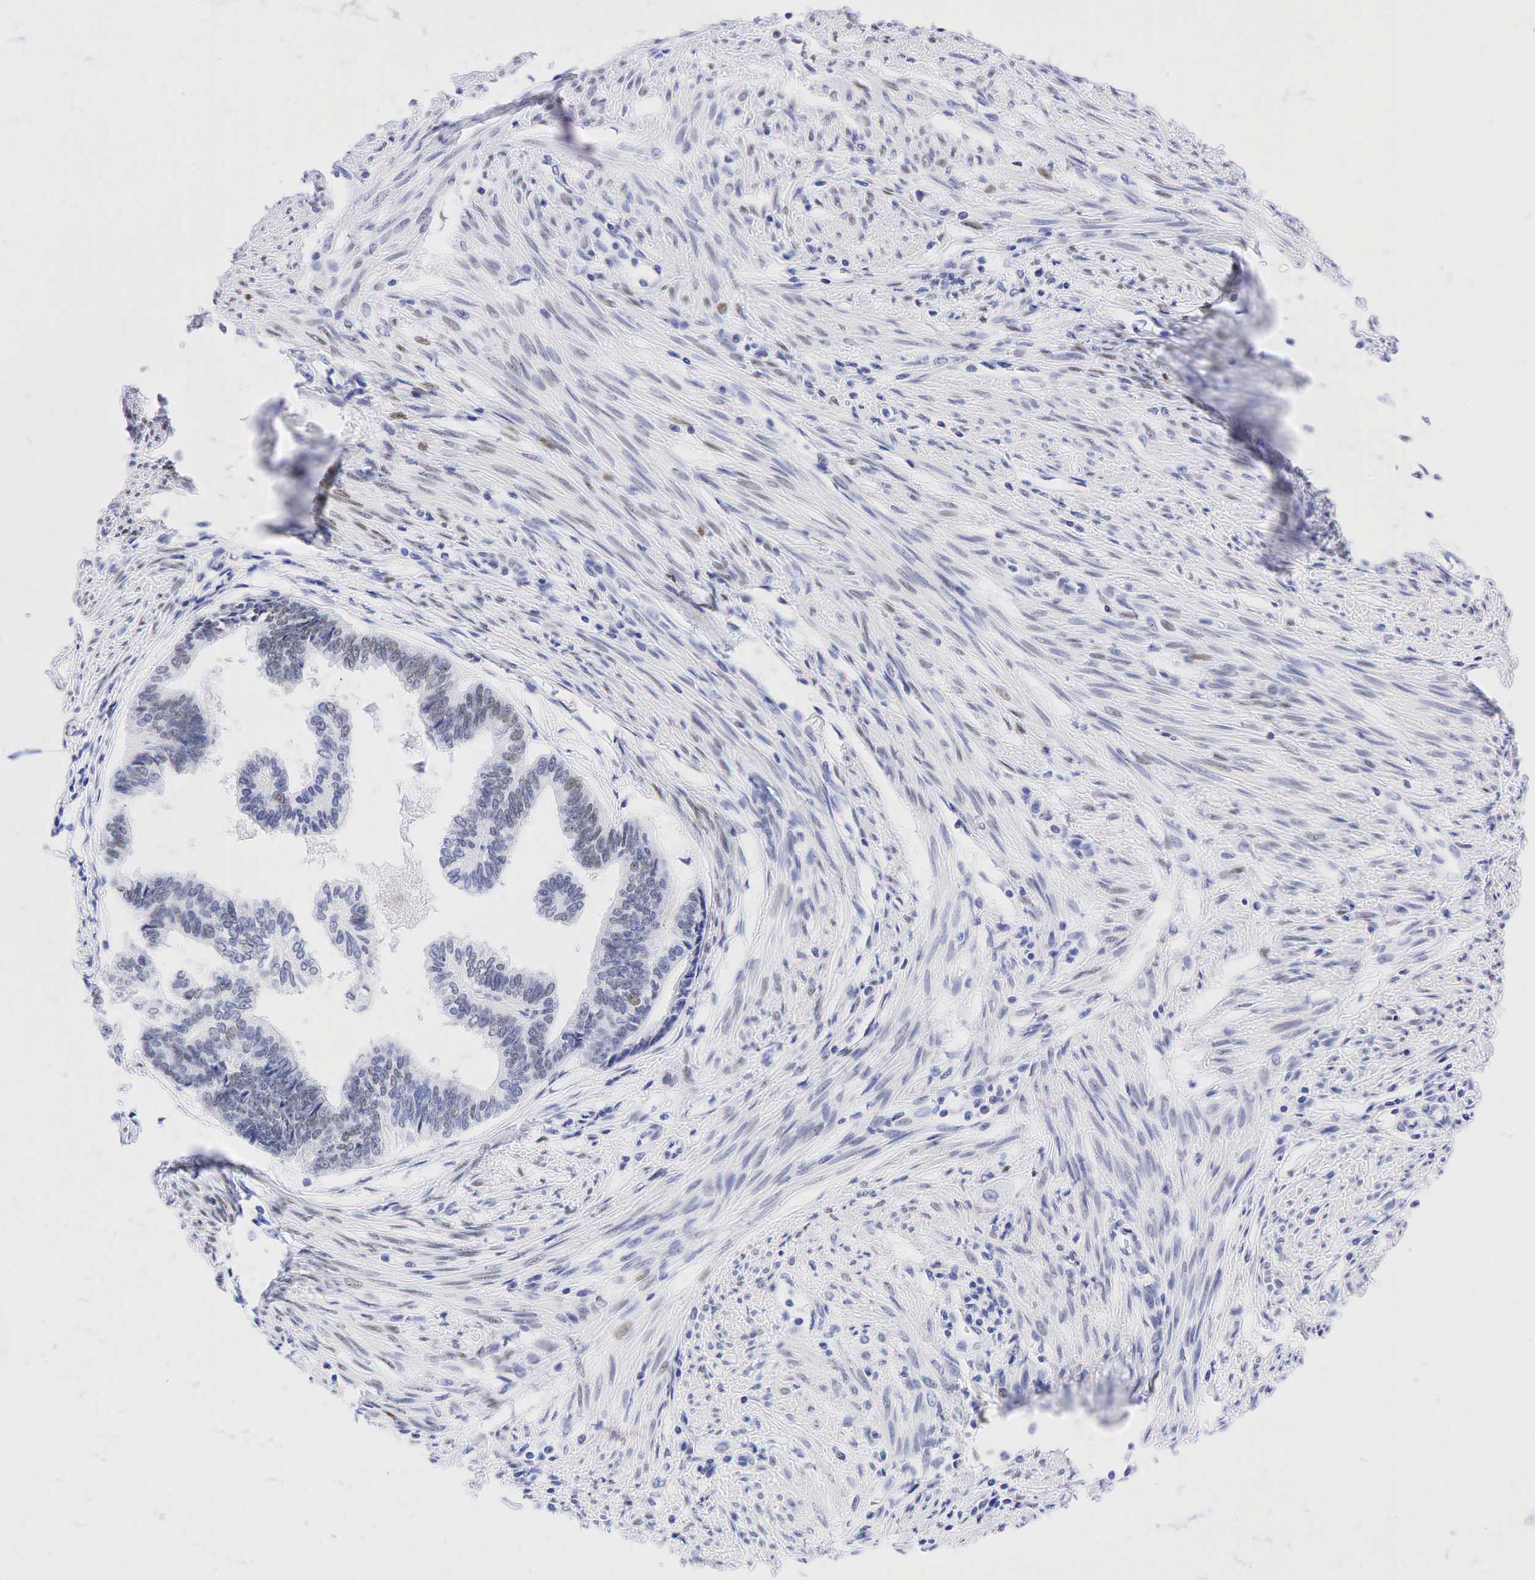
{"staining": {"intensity": "weak", "quantity": "<25%", "location": "nuclear"}, "tissue": "endometrial cancer", "cell_type": "Tumor cells", "image_type": "cancer", "snomed": [{"axis": "morphology", "description": "Adenocarcinoma, NOS"}, {"axis": "topography", "description": "Endometrium"}], "caption": "This is a photomicrograph of immunohistochemistry staining of endometrial cancer (adenocarcinoma), which shows no positivity in tumor cells. Brightfield microscopy of immunohistochemistry (IHC) stained with DAB (3,3'-diaminobenzidine) (brown) and hematoxylin (blue), captured at high magnification.", "gene": "ESR1", "patient": {"sex": "female", "age": 75}}